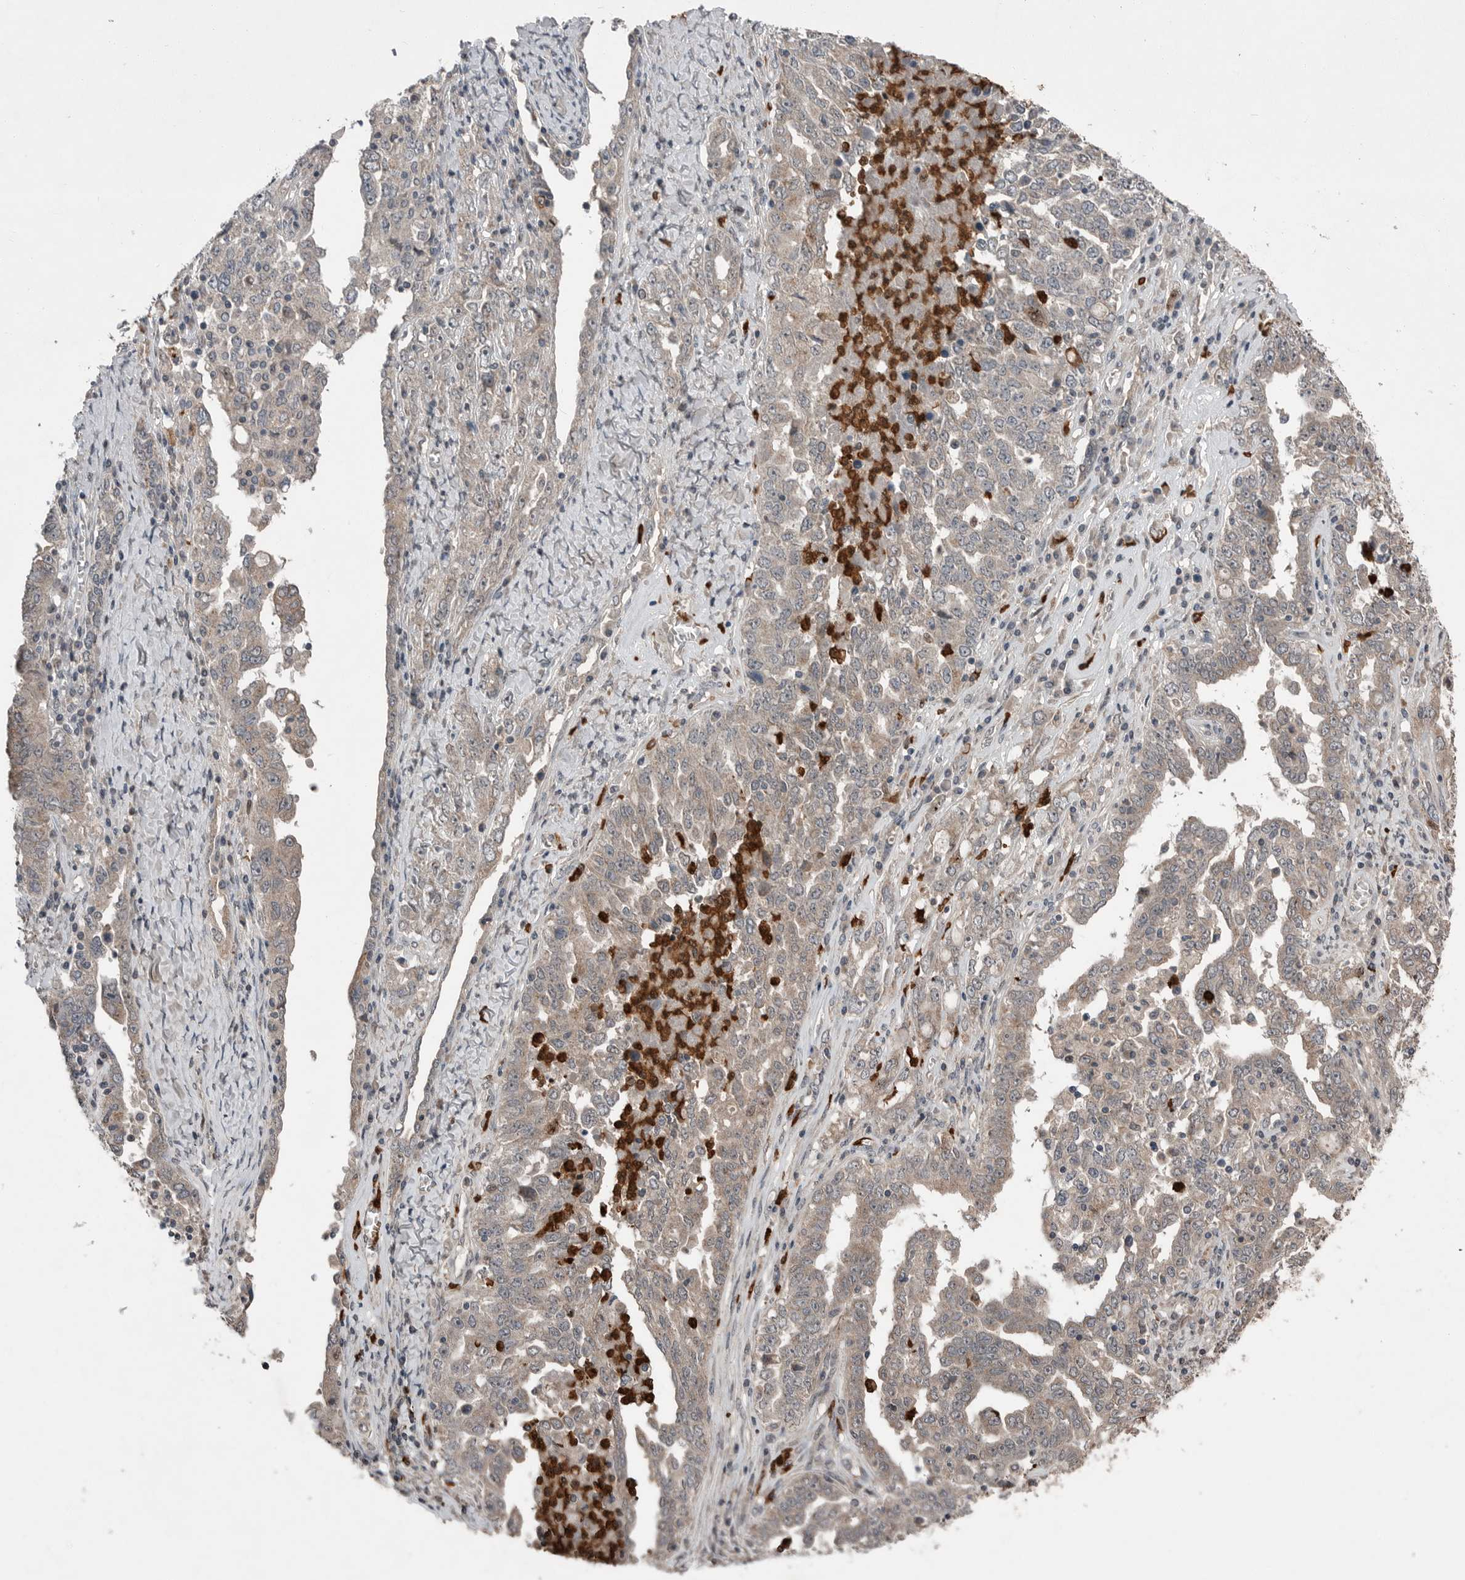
{"staining": {"intensity": "weak", "quantity": ">75%", "location": "cytoplasmic/membranous"}, "tissue": "ovarian cancer", "cell_type": "Tumor cells", "image_type": "cancer", "snomed": [{"axis": "morphology", "description": "Carcinoma, endometroid"}, {"axis": "topography", "description": "Ovary"}], "caption": "Endometroid carcinoma (ovarian) stained with a protein marker reveals weak staining in tumor cells.", "gene": "SCP2", "patient": {"sex": "female", "age": 62}}